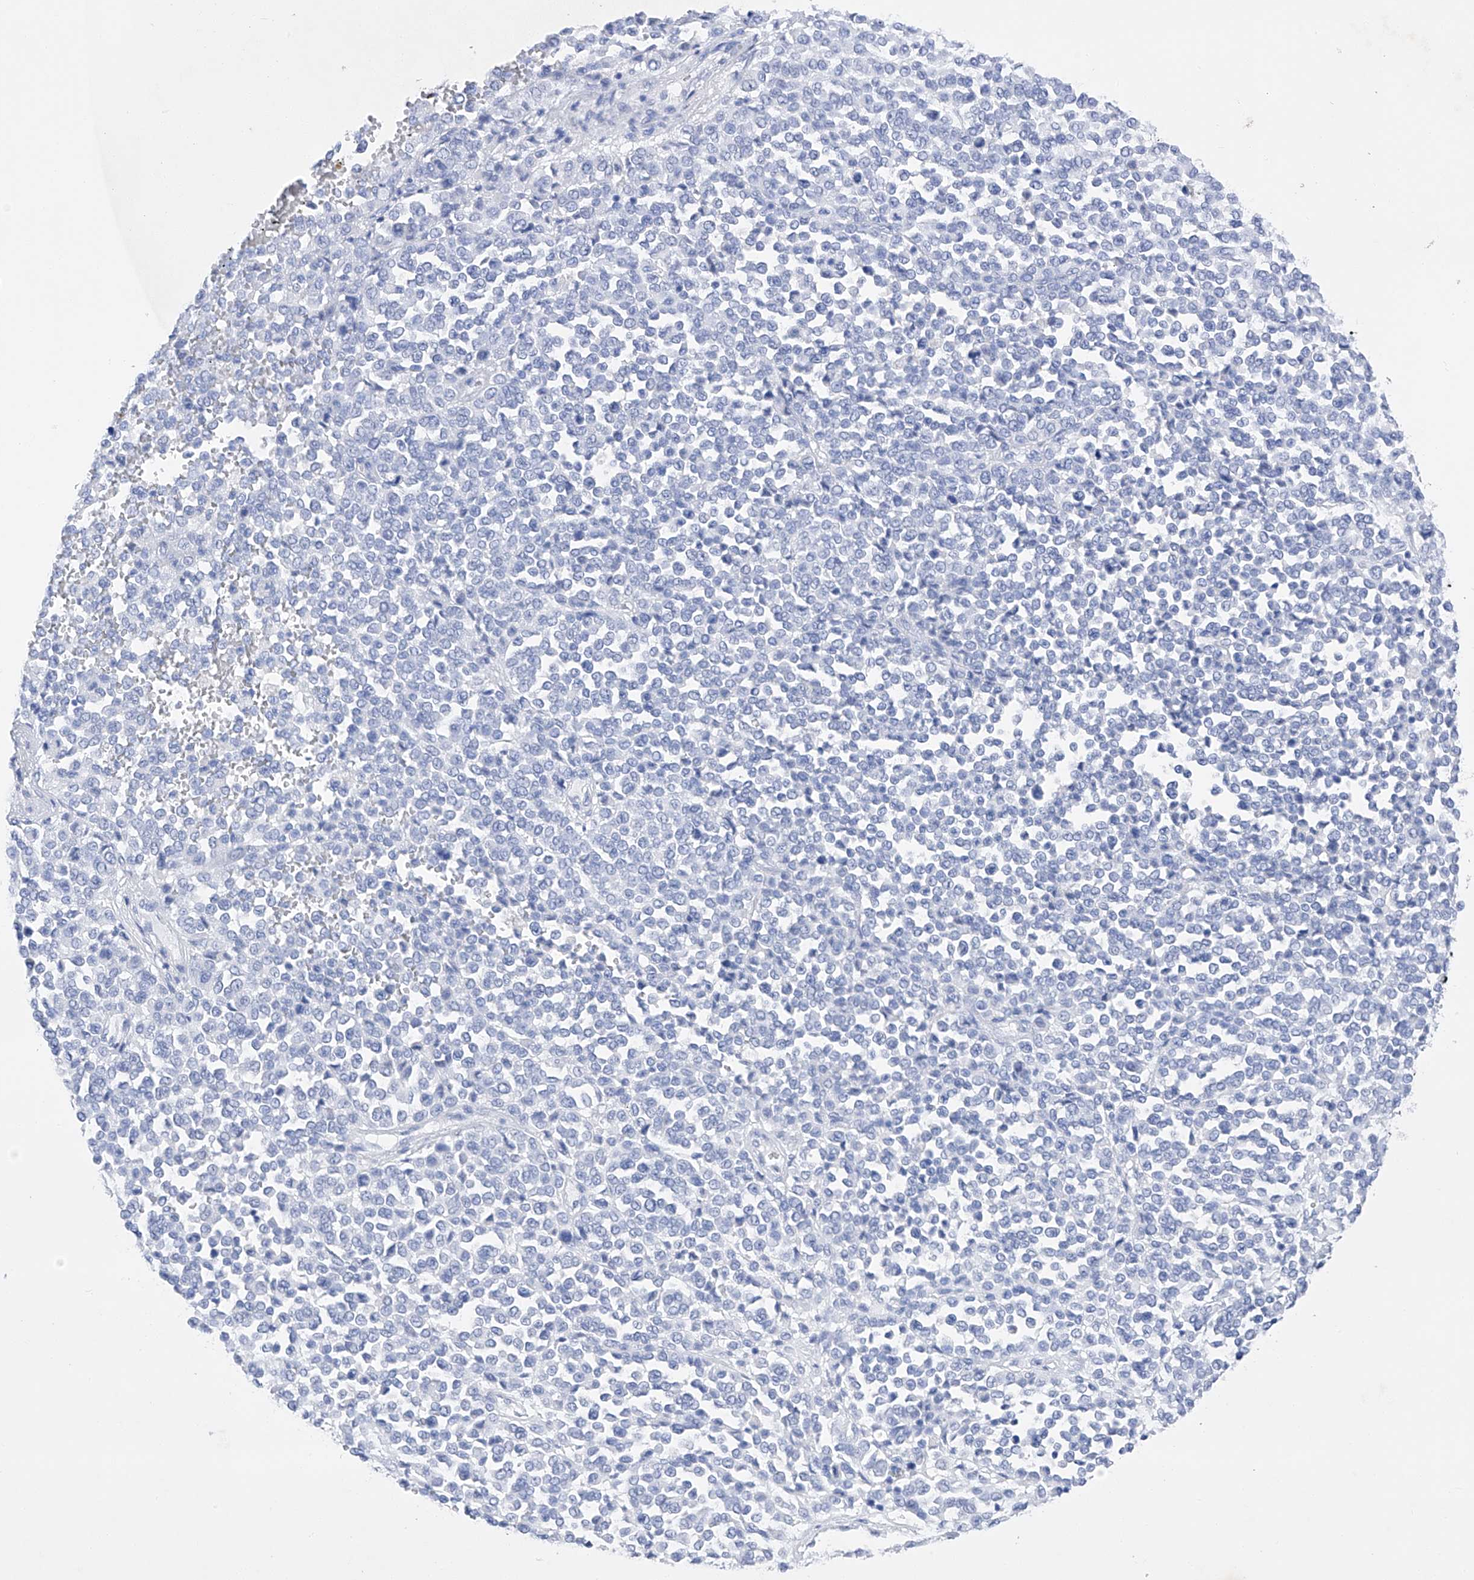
{"staining": {"intensity": "negative", "quantity": "none", "location": "none"}, "tissue": "melanoma", "cell_type": "Tumor cells", "image_type": "cancer", "snomed": [{"axis": "morphology", "description": "Malignant melanoma, Metastatic site"}, {"axis": "topography", "description": "Pancreas"}], "caption": "Photomicrograph shows no protein staining in tumor cells of melanoma tissue. Nuclei are stained in blue.", "gene": "FLG", "patient": {"sex": "female", "age": 30}}